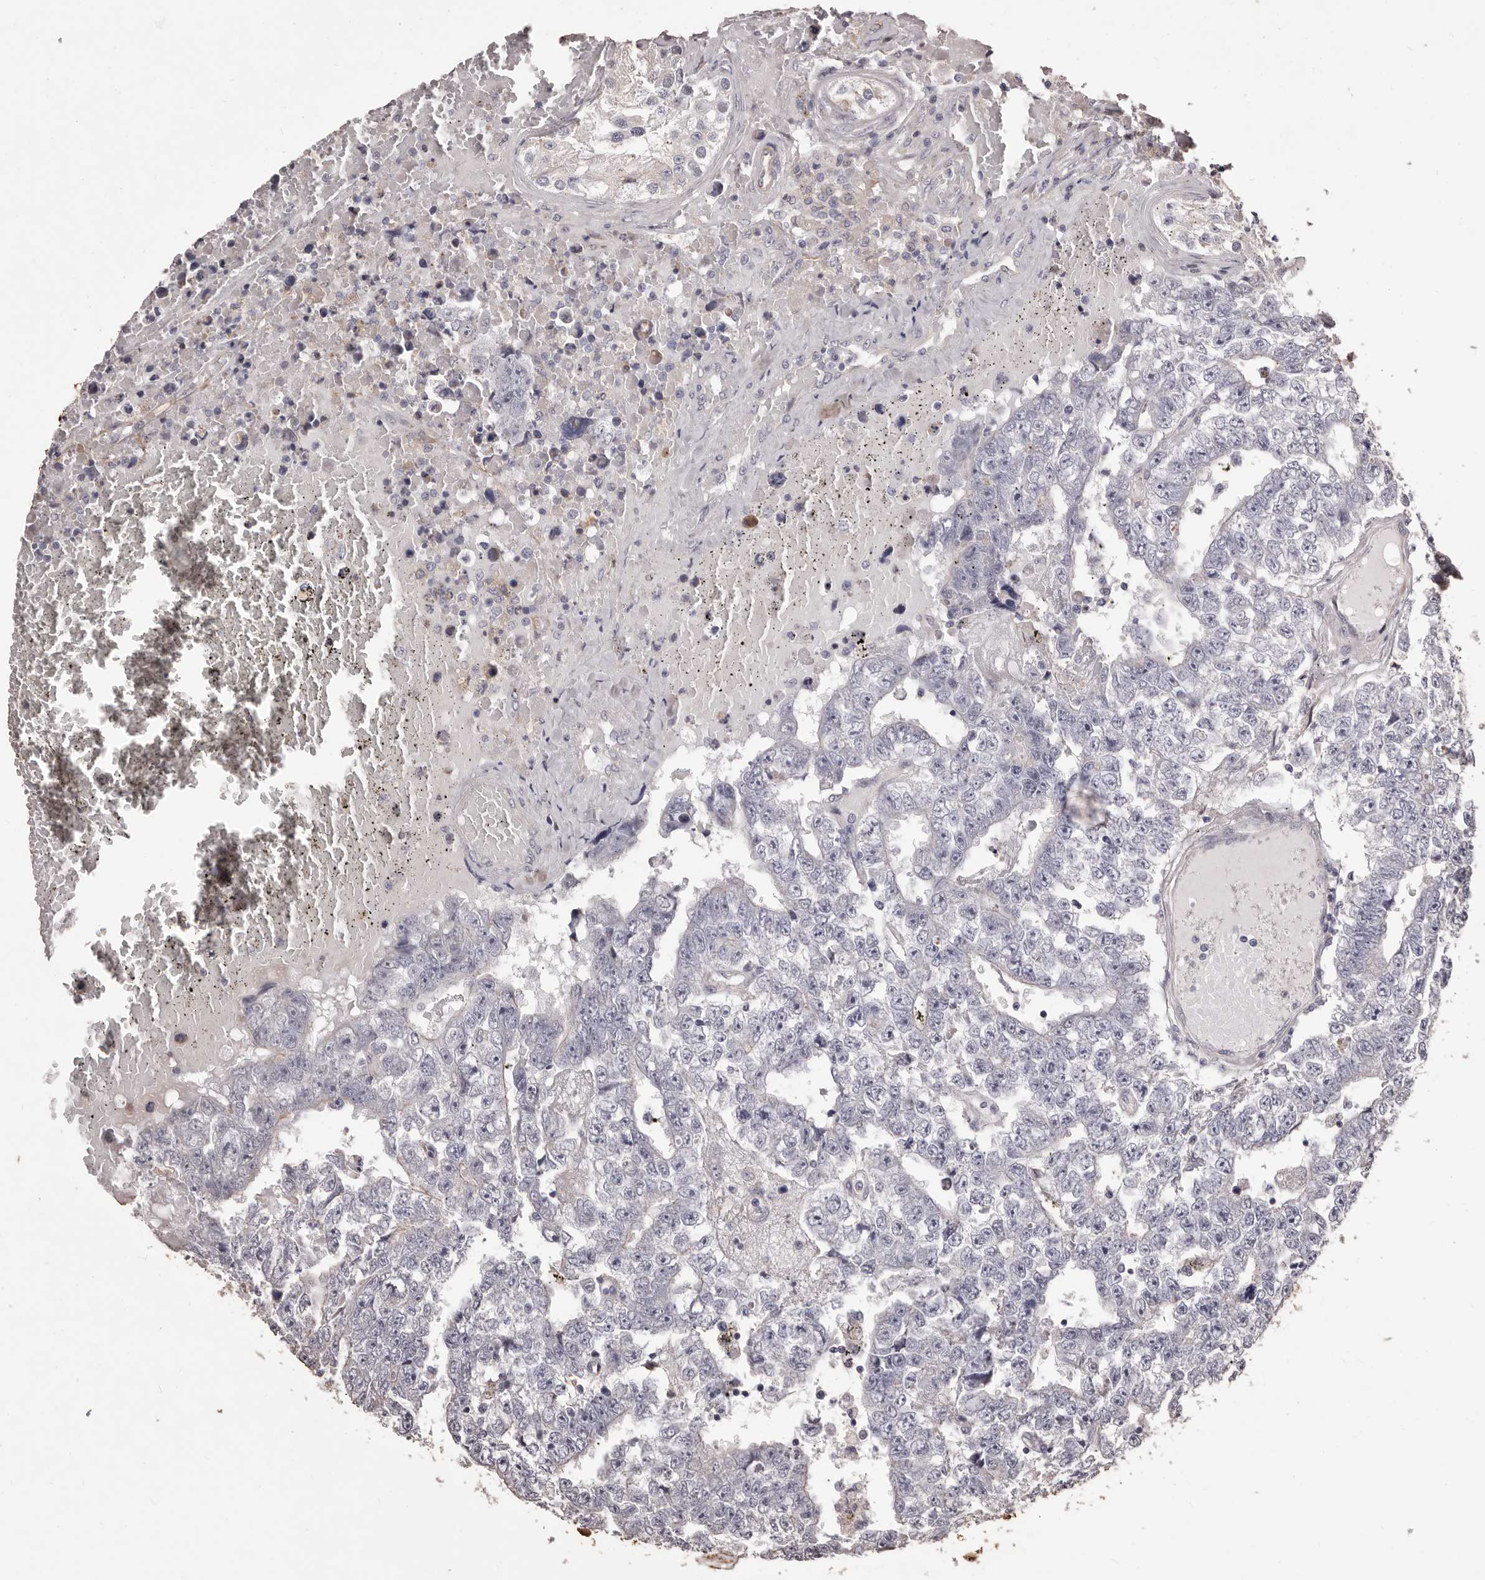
{"staining": {"intensity": "negative", "quantity": "none", "location": "none"}, "tissue": "testis cancer", "cell_type": "Tumor cells", "image_type": "cancer", "snomed": [{"axis": "morphology", "description": "Carcinoma, Embryonal, NOS"}, {"axis": "topography", "description": "Testis"}], "caption": "Testis cancer was stained to show a protein in brown. There is no significant staining in tumor cells.", "gene": "ALPK1", "patient": {"sex": "male", "age": 25}}